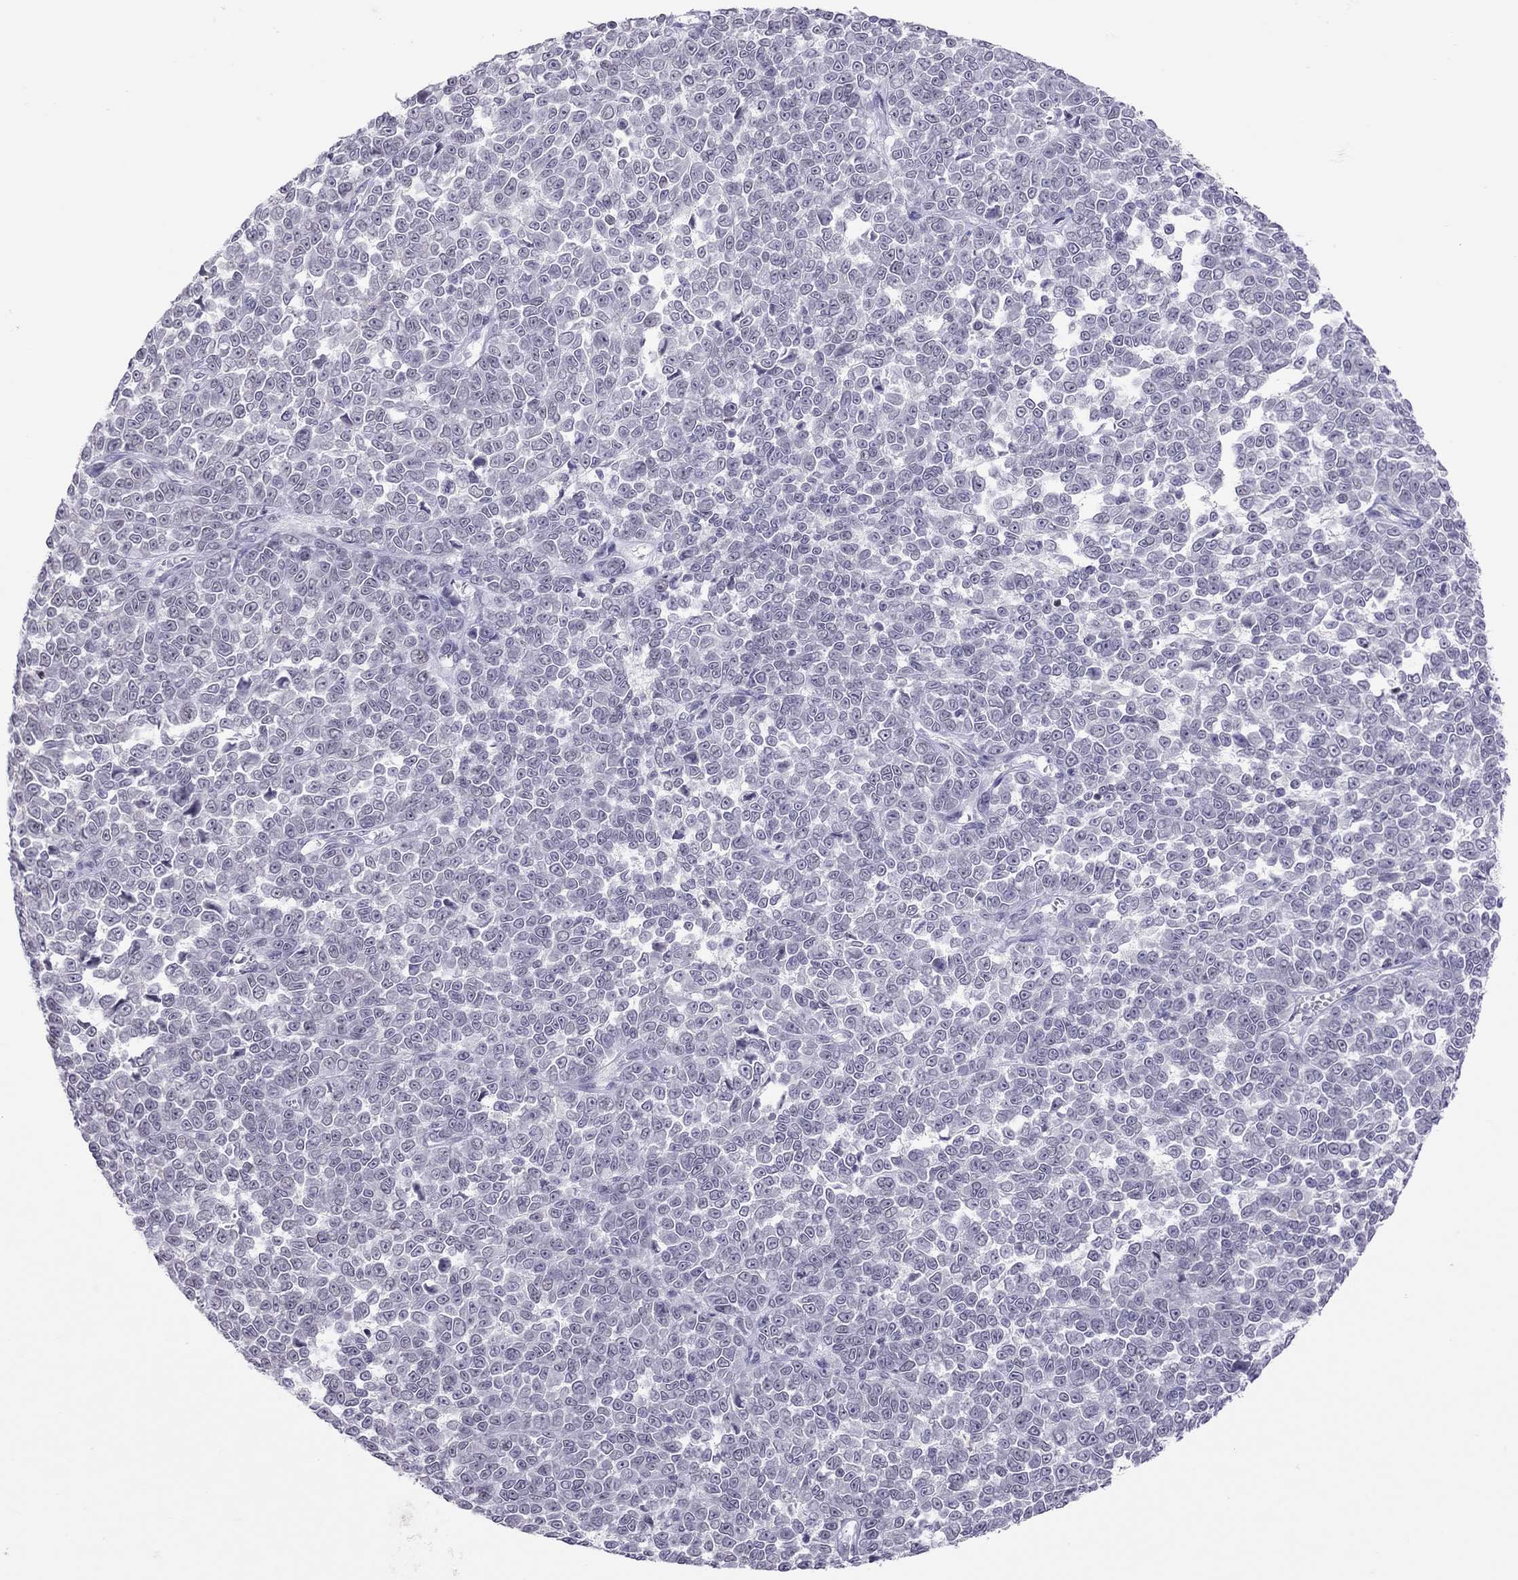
{"staining": {"intensity": "negative", "quantity": "none", "location": "none"}, "tissue": "melanoma", "cell_type": "Tumor cells", "image_type": "cancer", "snomed": [{"axis": "morphology", "description": "Malignant melanoma, NOS"}, {"axis": "topography", "description": "Skin"}], "caption": "Histopathology image shows no significant protein staining in tumor cells of melanoma.", "gene": "JHY", "patient": {"sex": "female", "age": 95}}